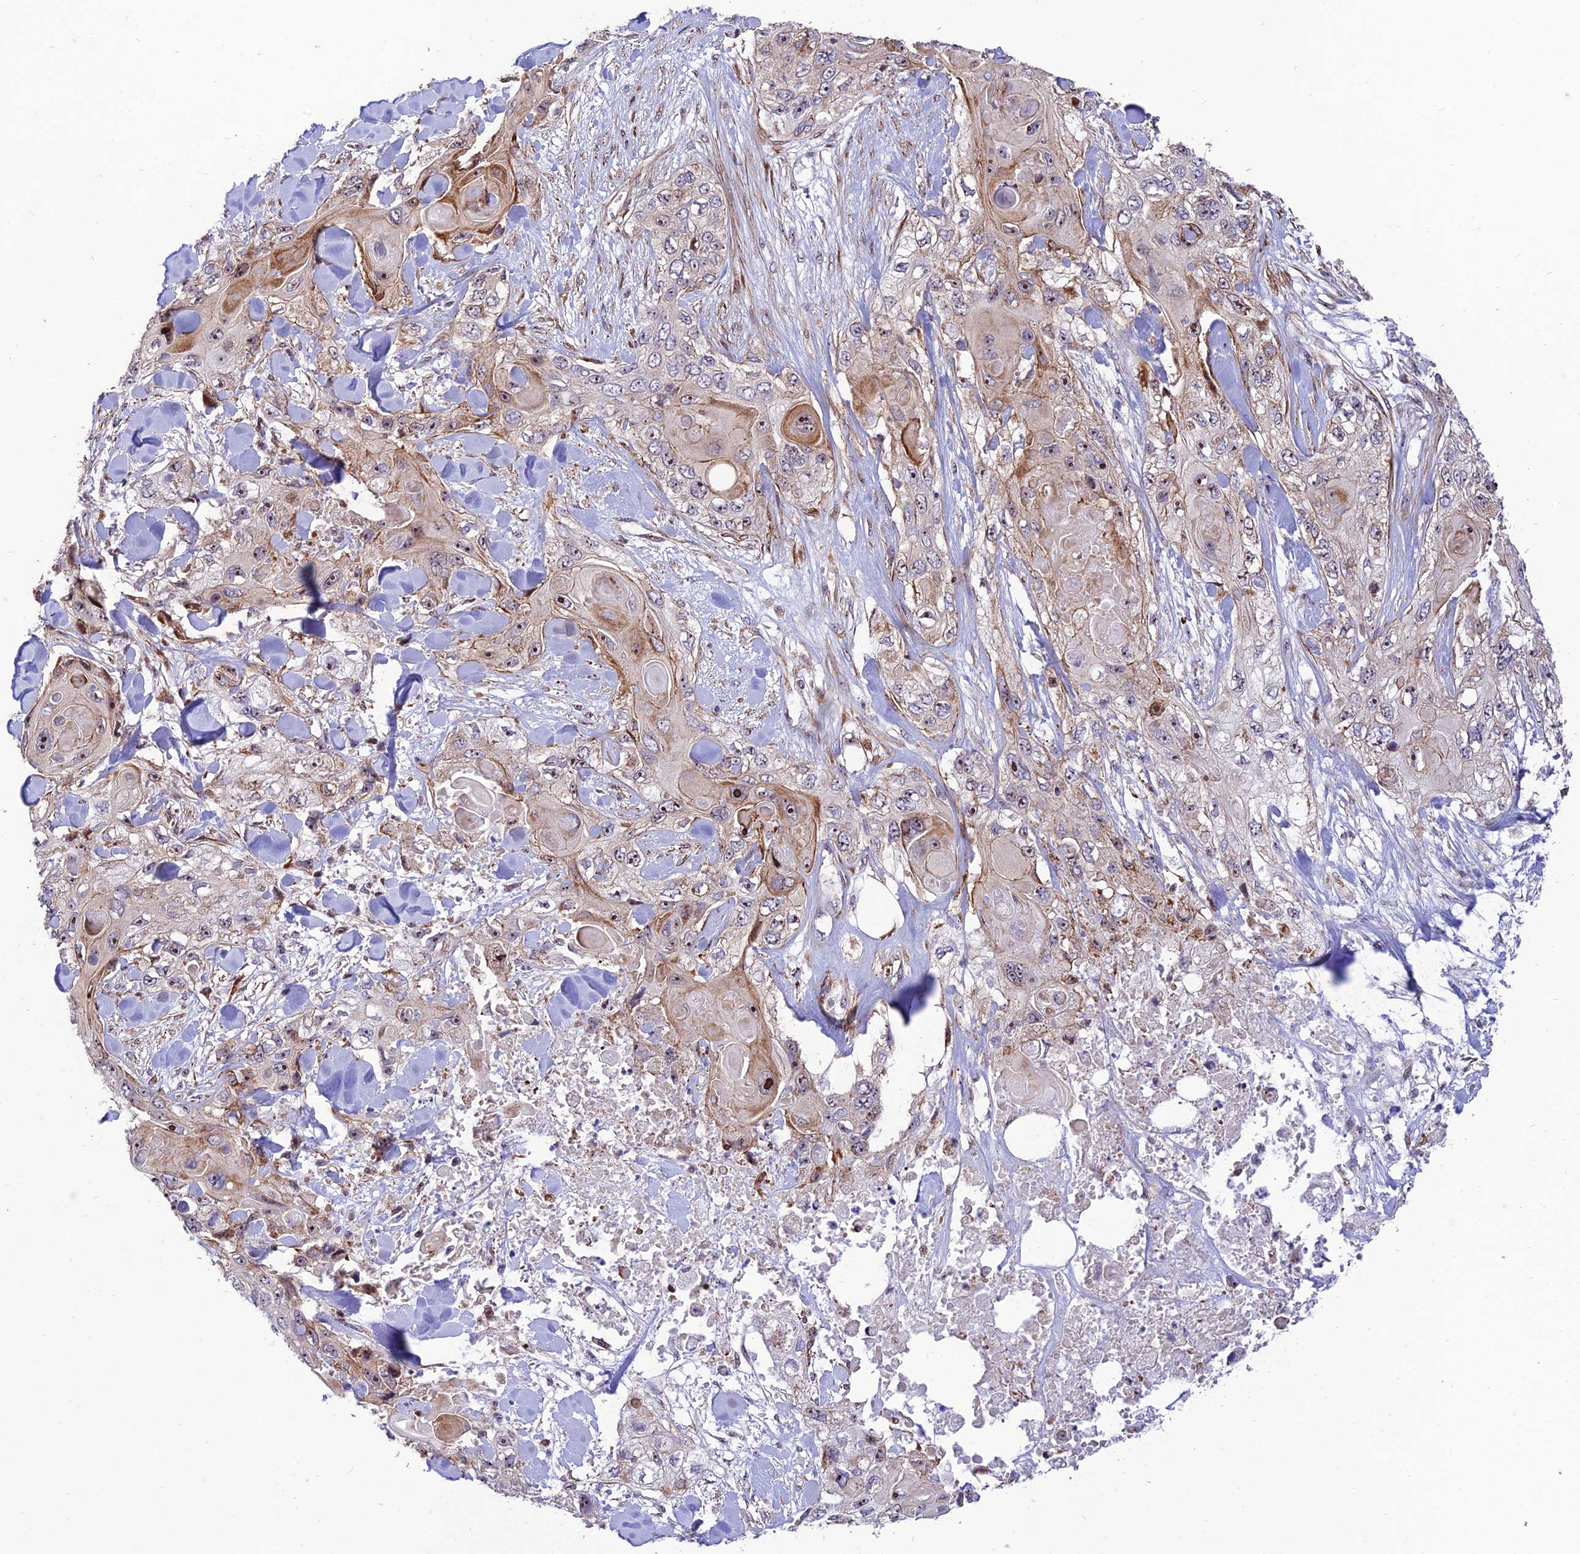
{"staining": {"intensity": "moderate", "quantity": "<25%", "location": "nuclear"}, "tissue": "skin cancer", "cell_type": "Tumor cells", "image_type": "cancer", "snomed": [{"axis": "morphology", "description": "Normal tissue, NOS"}, {"axis": "morphology", "description": "Squamous cell carcinoma, NOS"}, {"axis": "topography", "description": "Skin"}], "caption": "Tumor cells display moderate nuclear staining in approximately <25% of cells in skin cancer. The staining was performed using DAB, with brown indicating positive protein expression. Nuclei are stained blue with hematoxylin.", "gene": "KBTBD7", "patient": {"sex": "male", "age": 72}}